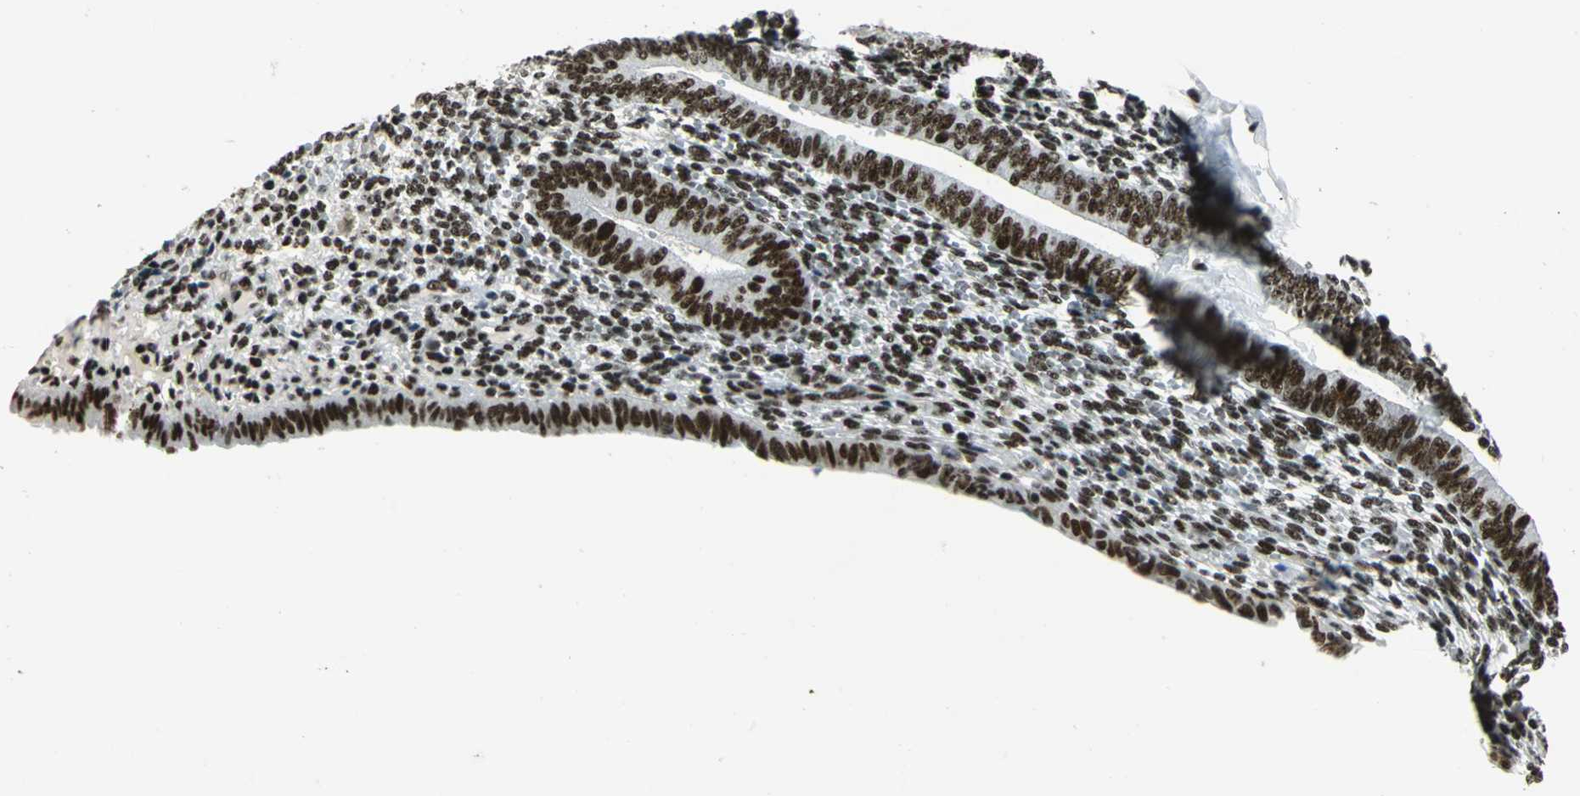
{"staining": {"intensity": "strong", "quantity": ">75%", "location": "nuclear"}, "tissue": "endometrium", "cell_type": "Cells in endometrial stroma", "image_type": "normal", "snomed": [{"axis": "morphology", "description": "Normal tissue, NOS"}, {"axis": "topography", "description": "Endometrium"}], "caption": "A high-resolution image shows immunohistochemistry (IHC) staining of unremarkable endometrium, which shows strong nuclear staining in about >75% of cells in endometrial stroma.", "gene": "UBTF", "patient": {"sex": "female", "age": 57}}